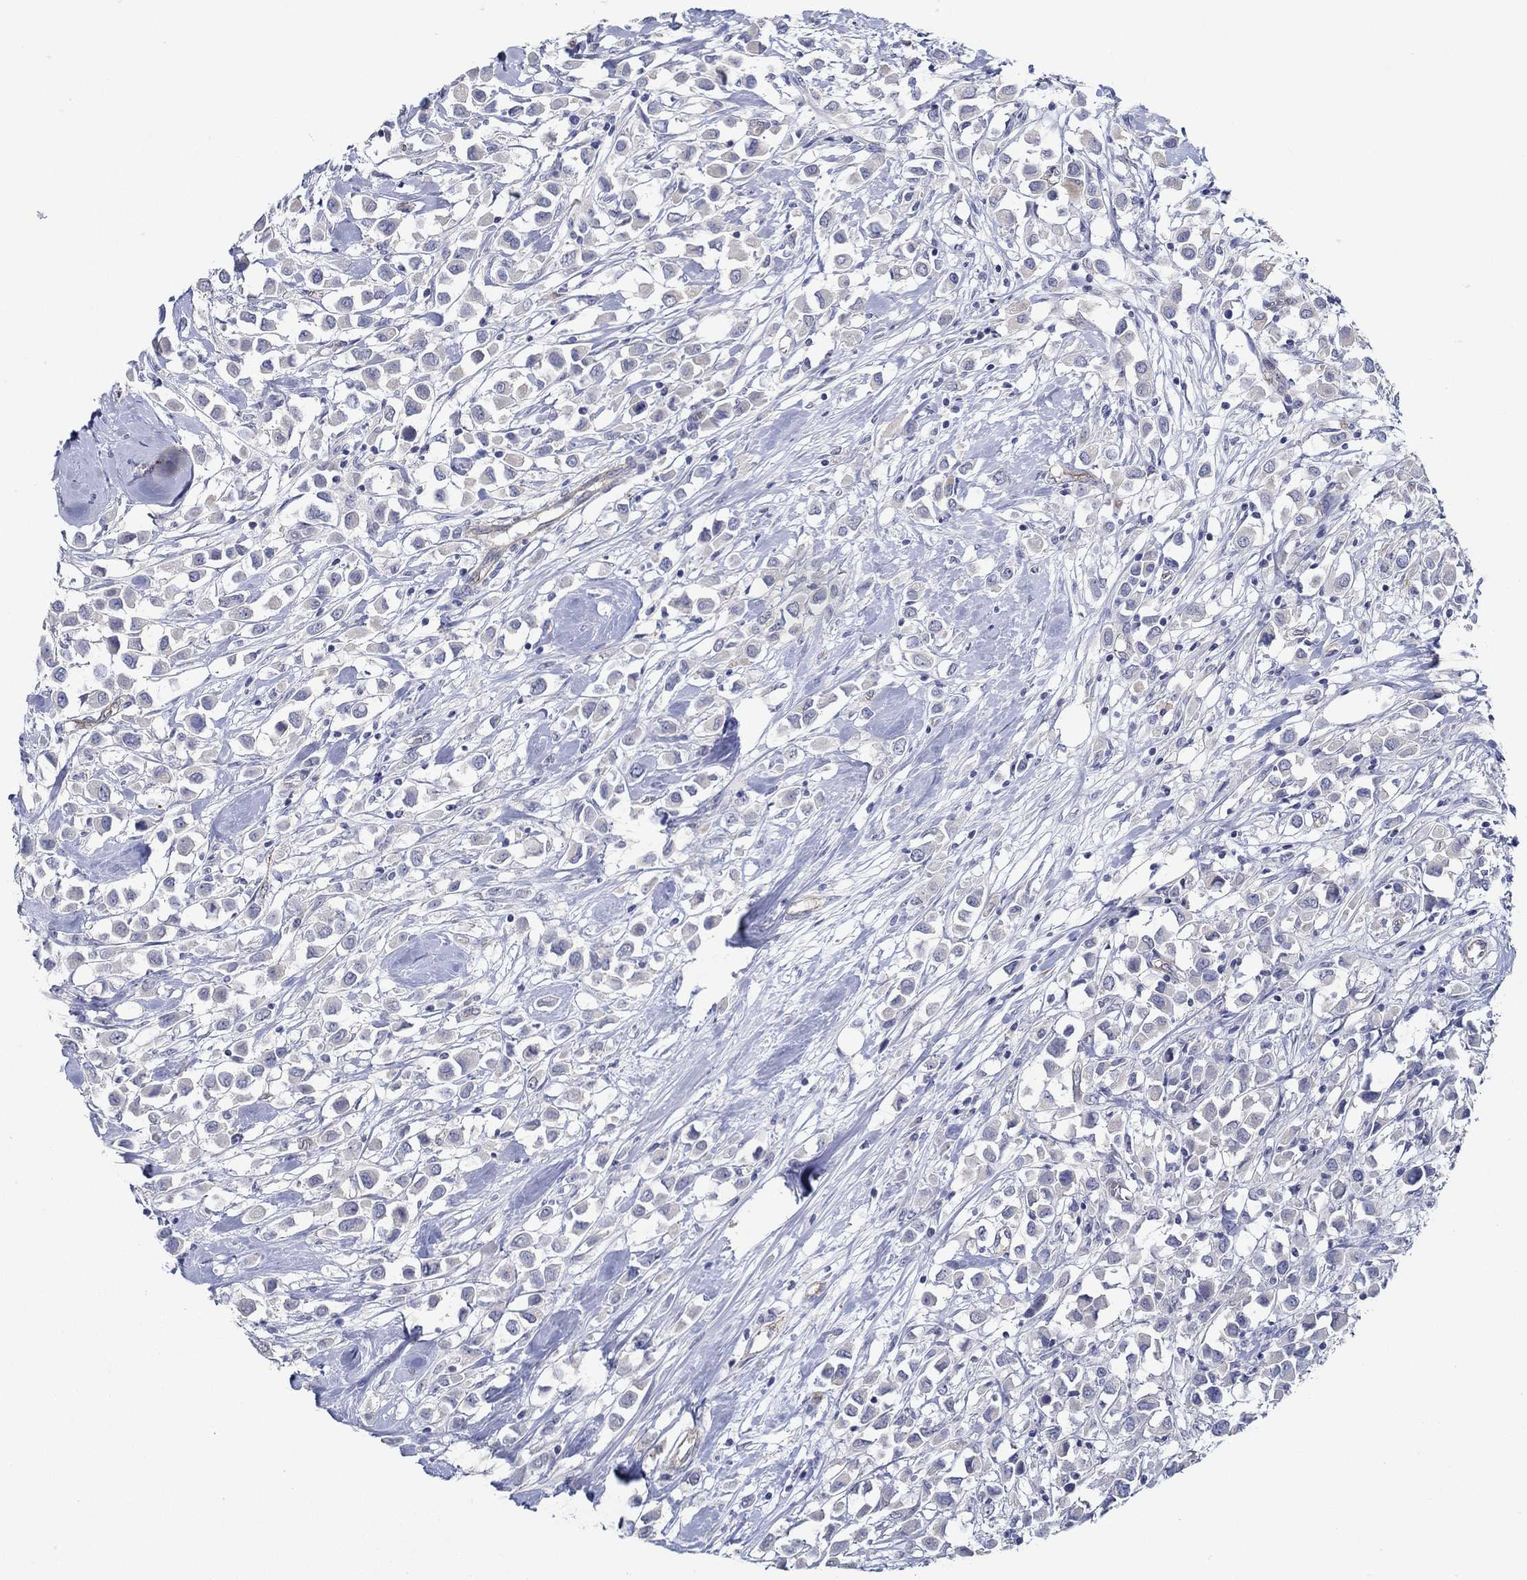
{"staining": {"intensity": "negative", "quantity": "none", "location": "none"}, "tissue": "breast cancer", "cell_type": "Tumor cells", "image_type": "cancer", "snomed": [{"axis": "morphology", "description": "Duct carcinoma"}, {"axis": "topography", "description": "Breast"}], "caption": "Tumor cells show no significant staining in breast intraductal carcinoma.", "gene": "GJA5", "patient": {"sex": "female", "age": 61}}